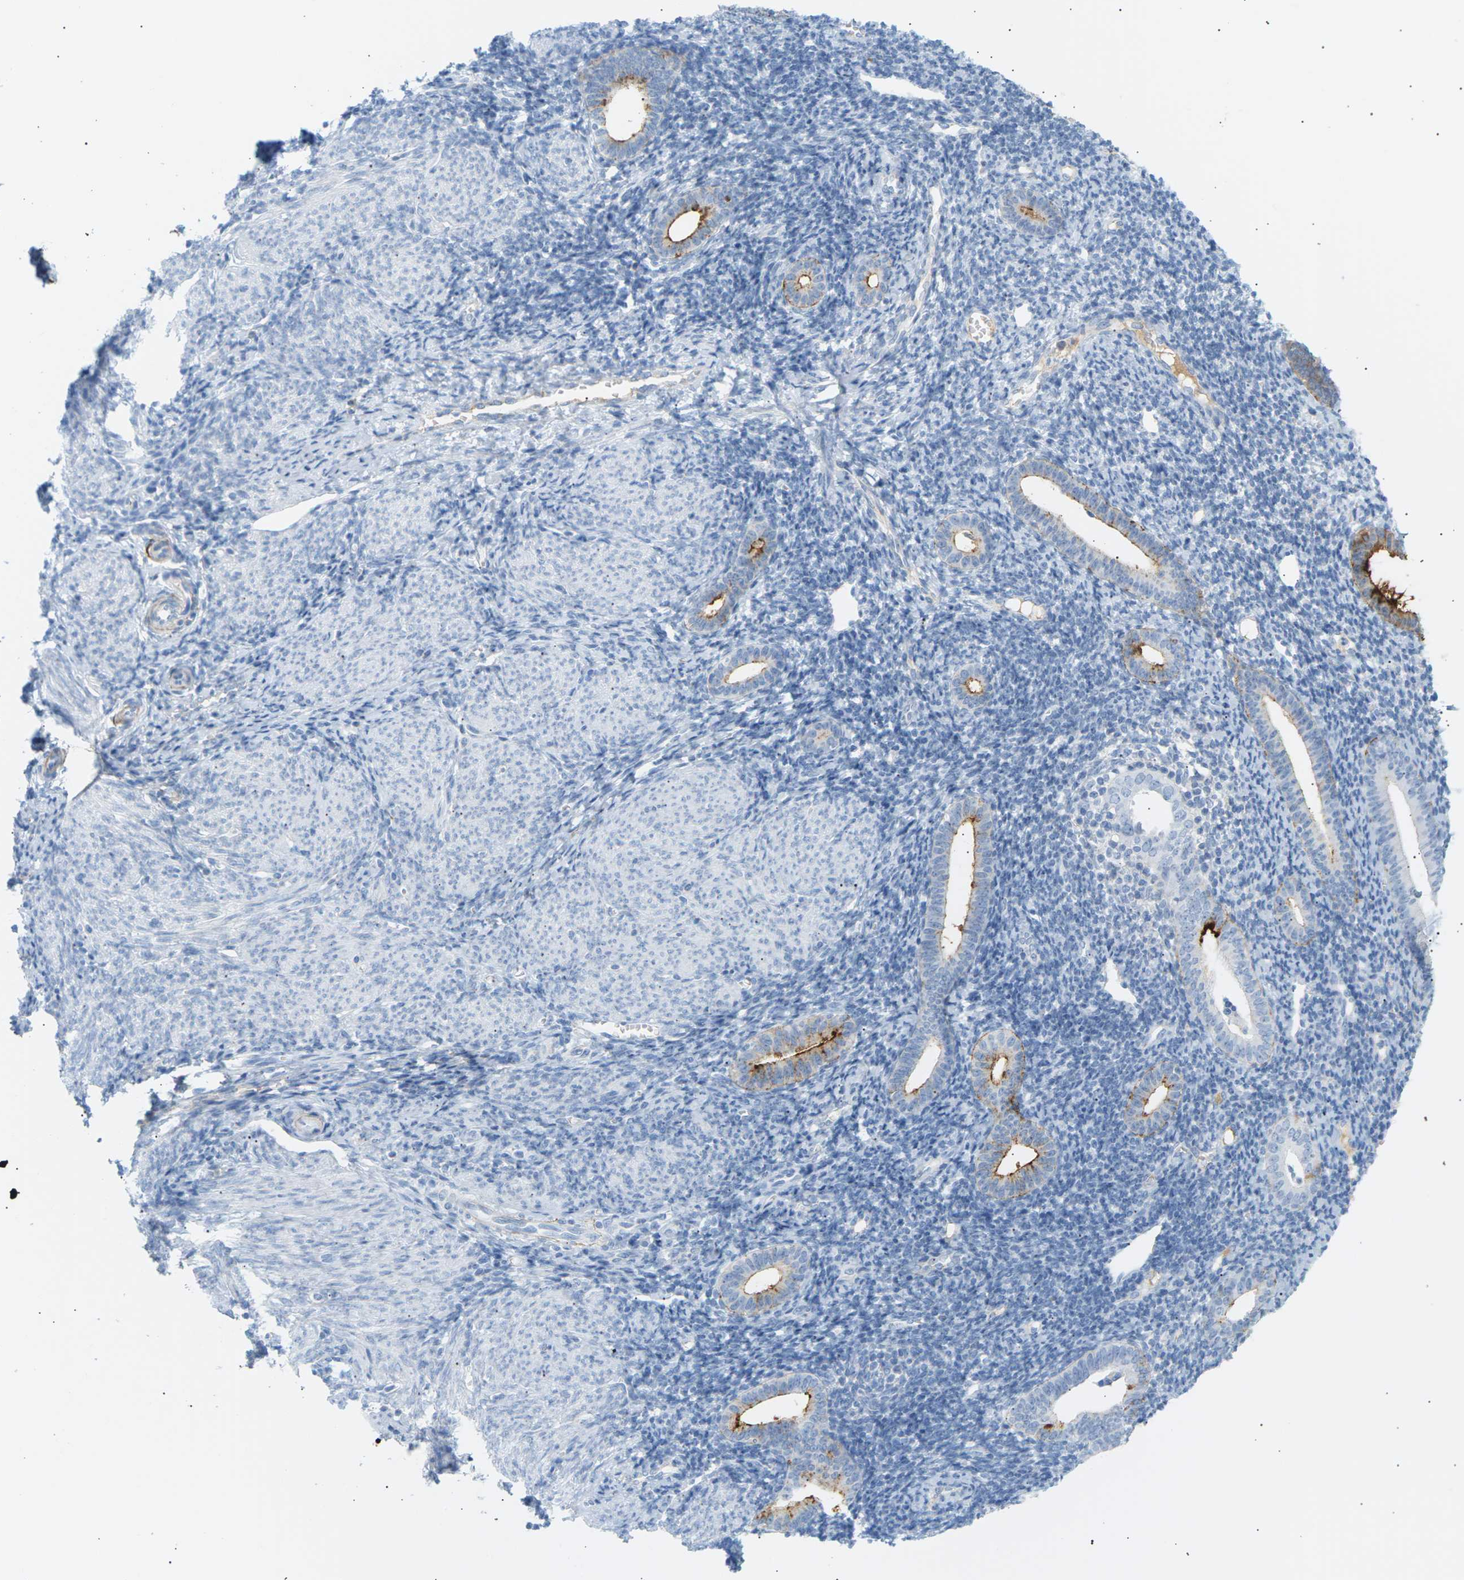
{"staining": {"intensity": "negative", "quantity": "none", "location": "none"}, "tissue": "endometrium", "cell_type": "Cells in endometrial stroma", "image_type": "normal", "snomed": [{"axis": "morphology", "description": "Normal tissue, NOS"}, {"axis": "topography", "description": "Endometrium"}], "caption": "Immunohistochemistry image of normal human endometrium stained for a protein (brown), which displays no positivity in cells in endometrial stroma.", "gene": "CLU", "patient": {"sex": "female", "age": 50}}